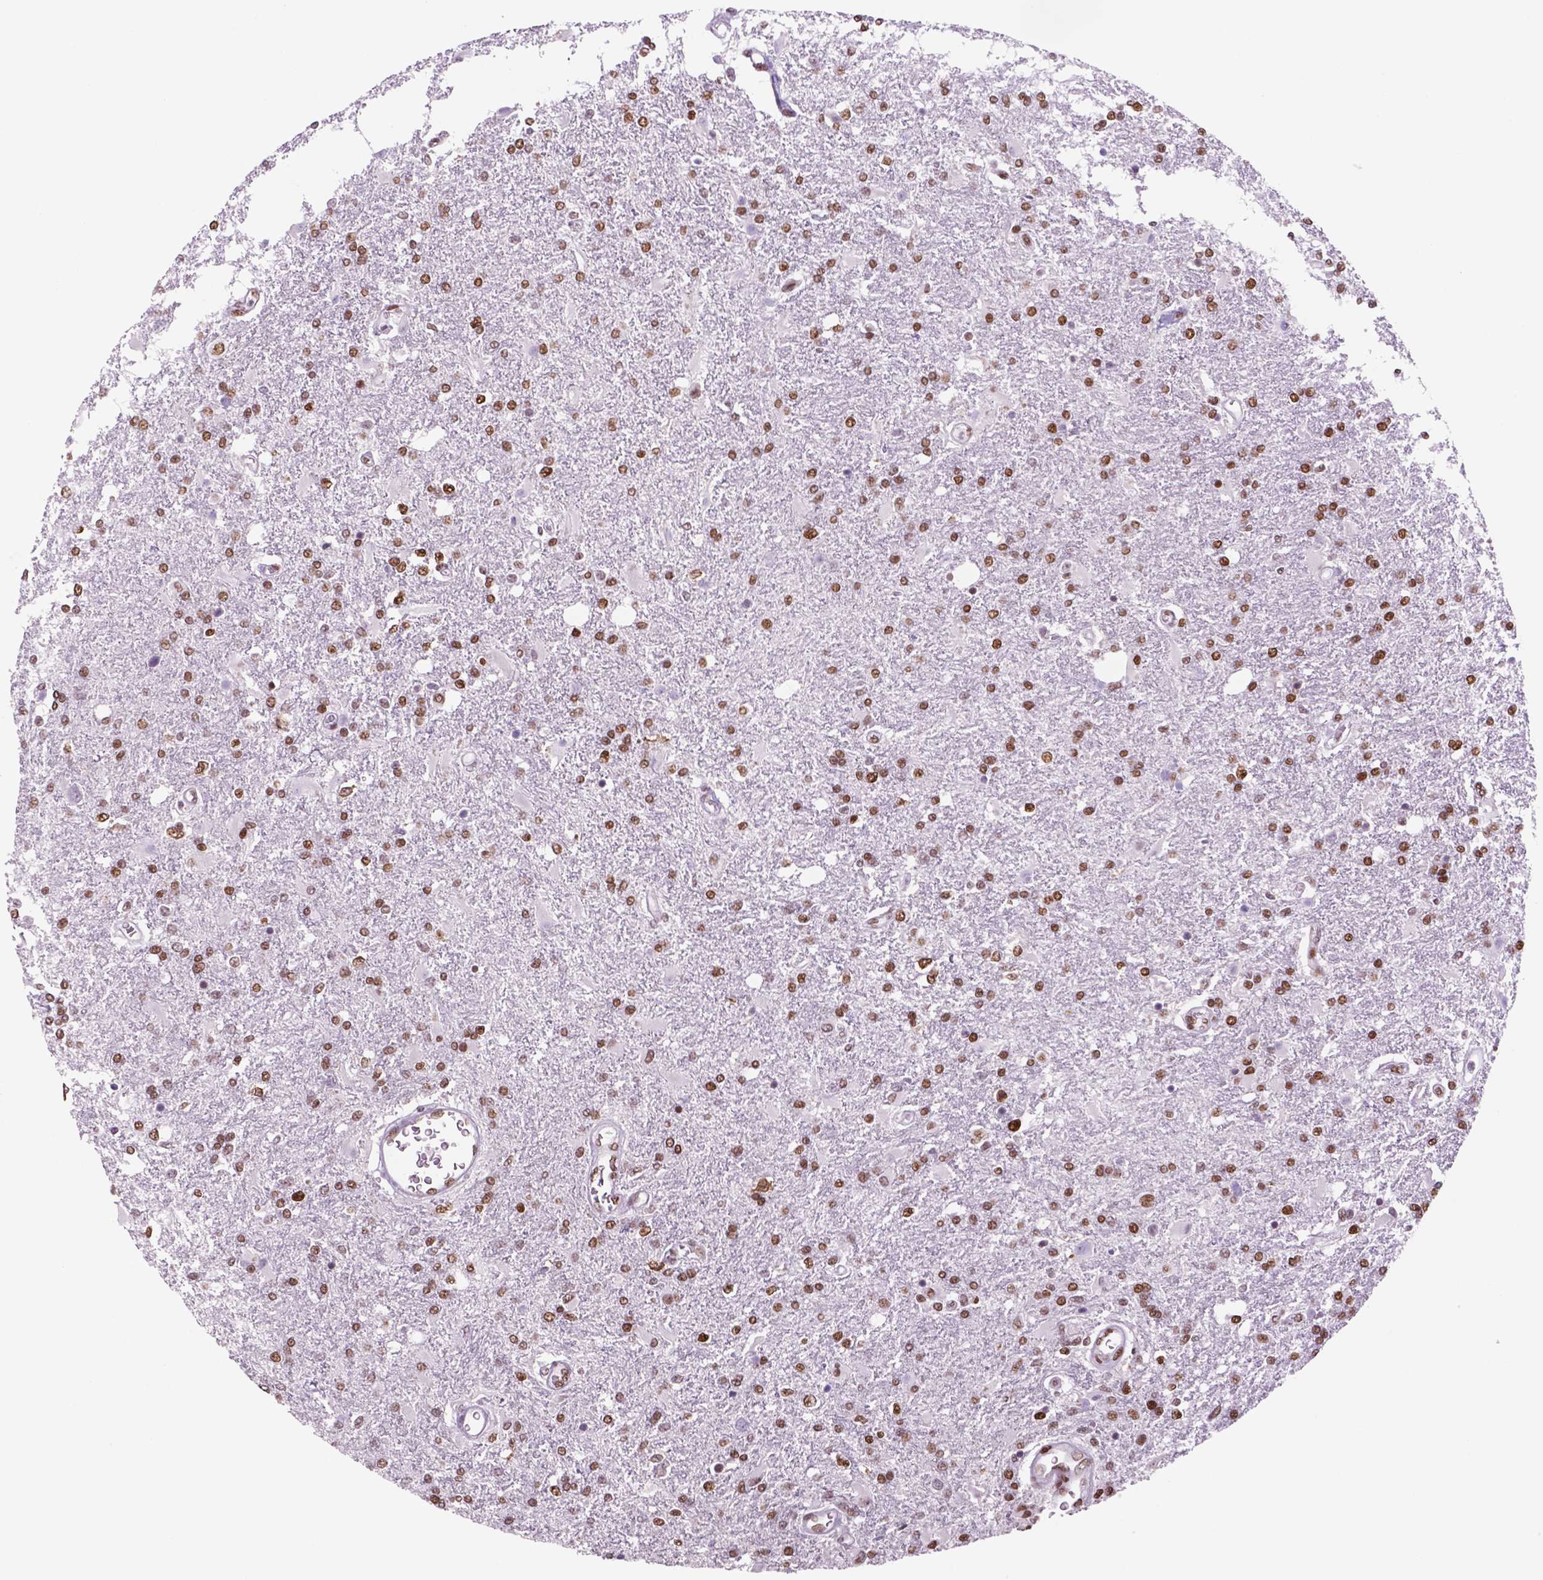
{"staining": {"intensity": "moderate", "quantity": ">75%", "location": "nuclear"}, "tissue": "glioma", "cell_type": "Tumor cells", "image_type": "cancer", "snomed": [{"axis": "morphology", "description": "Glioma, malignant, High grade"}, {"axis": "topography", "description": "Cerebral cortex"}], "caption": "Protein analysis of high-grade glioma (malignant) tissue exhibits moderate nuclear expression in about >75% of tumor cells. The staining is performed using DAB (3,3'-diaminobenzidine) brown chromogen to label protein expression. The nuclei are counter-stained blue using hematoxylin.", "gene": "MSH6", "patient": {"sex": "male", "age": 79}}